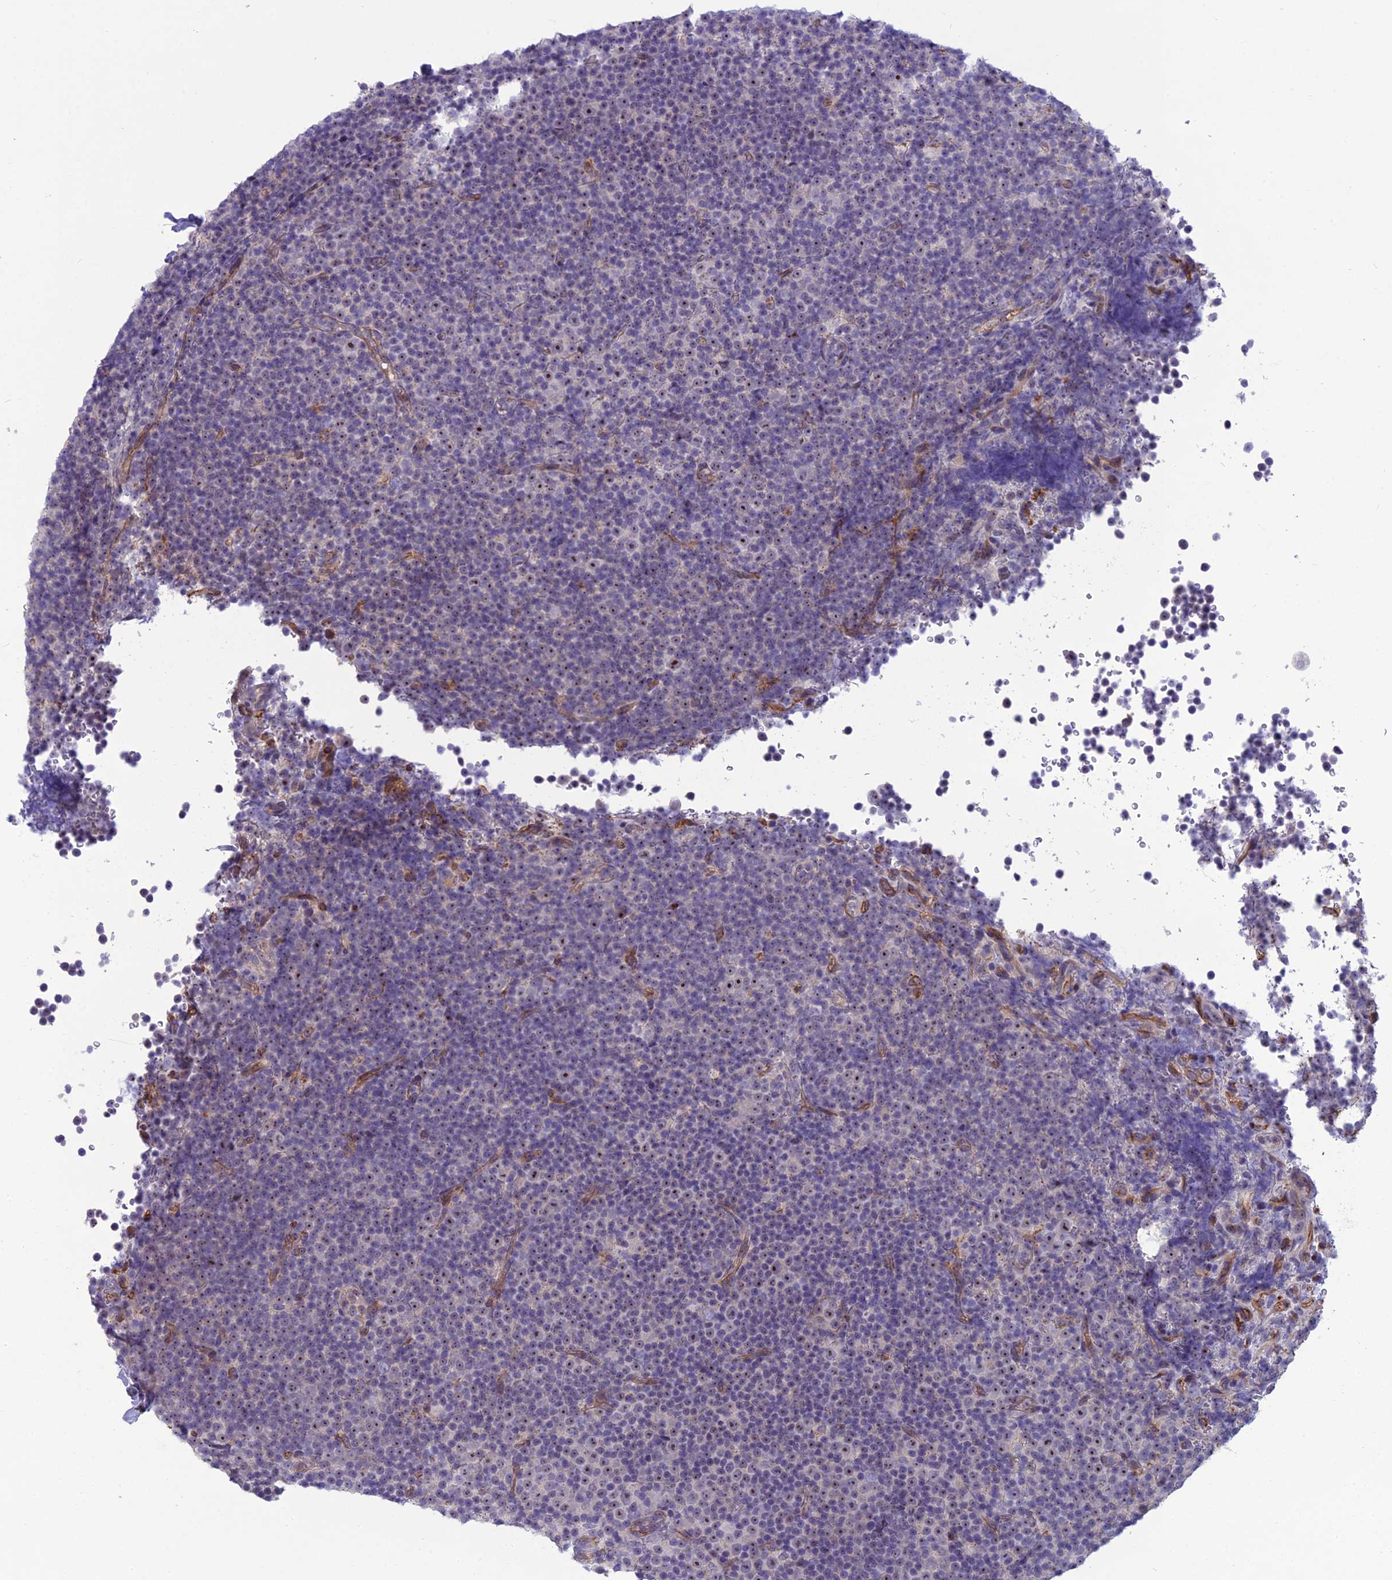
{"staining": {"intensity": "weak", "quantity": ">75%", "location": "nuclear"}, "tissue": "lymphoma", "cell_type": "Tumor cells", "image_type": "cancer", "snomed": [{"axis": "morphology", "description": "Malignant lymphoma, non-Hodgkin's type, Low grade"}, {"axis": "topography", "description": "Lymph node"}], "caption": "Lymphoma was stained to show a protein in brown. There is low levels of weak nuclear positivity in approximately >75% of tumor cells.", "gene": "BBS7", "patient": {"sex": "female", "age": 67}}